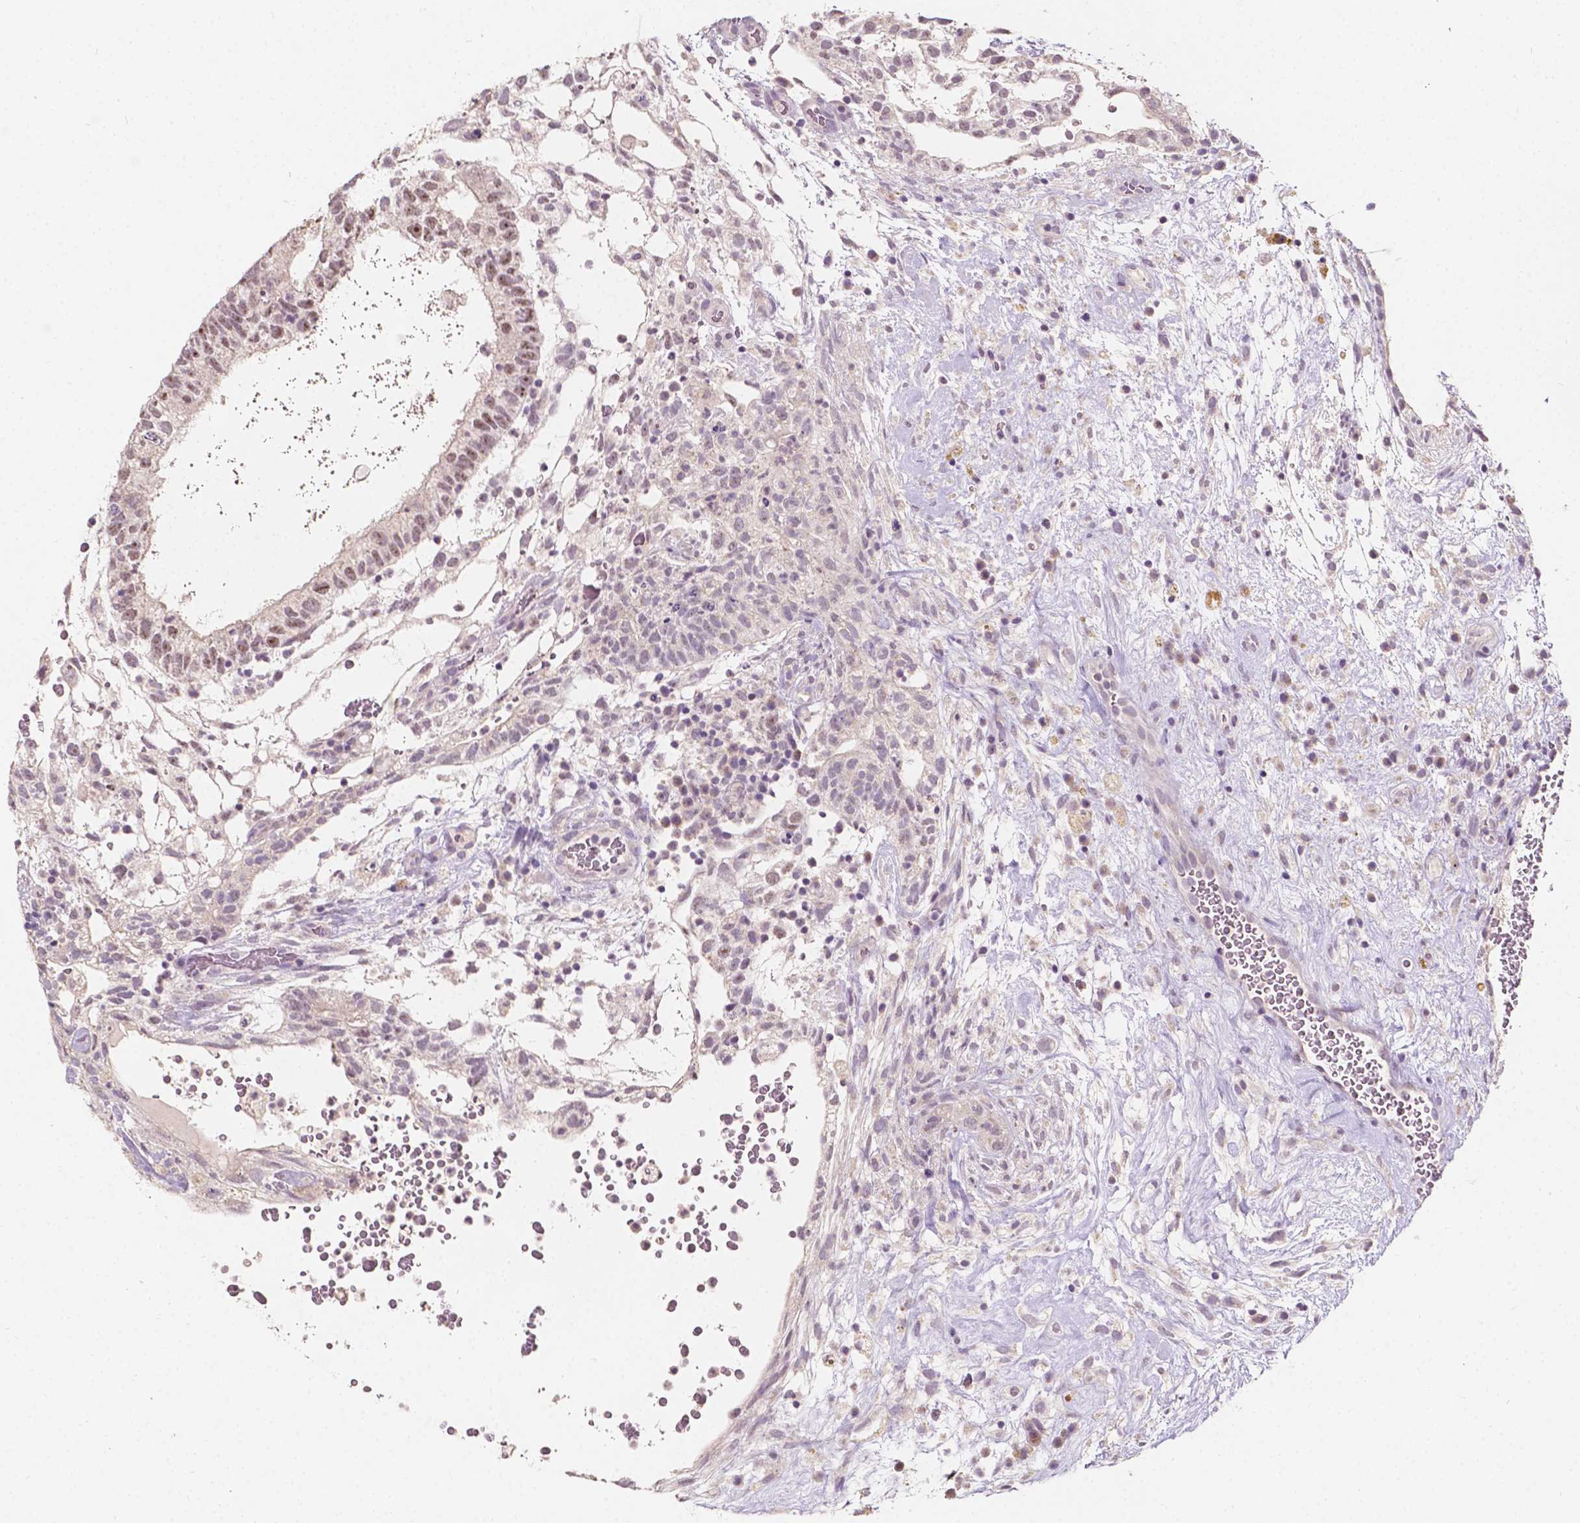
{"staining": {"intensity": "negative", "quantity": "none", "location": "none"}, "tissue": "testis cancer", "cell_type": "Tumor cells", "image_type": "cancer", "snomed": [{"axis": "morphology", "description": "Normal tissue, NOS"}, {"axis": "morphology", "description": "Carcinoma, Embryonal, NOS"}, {"axis": "topography", "description": "Testis"}], "caption": "Immunohistochemical staining of human testis embryonal carcinoma reveals no significant expression in tumor cells.", "gene": "SIRT2", "patient": {"sex": "male", "age": 32}}